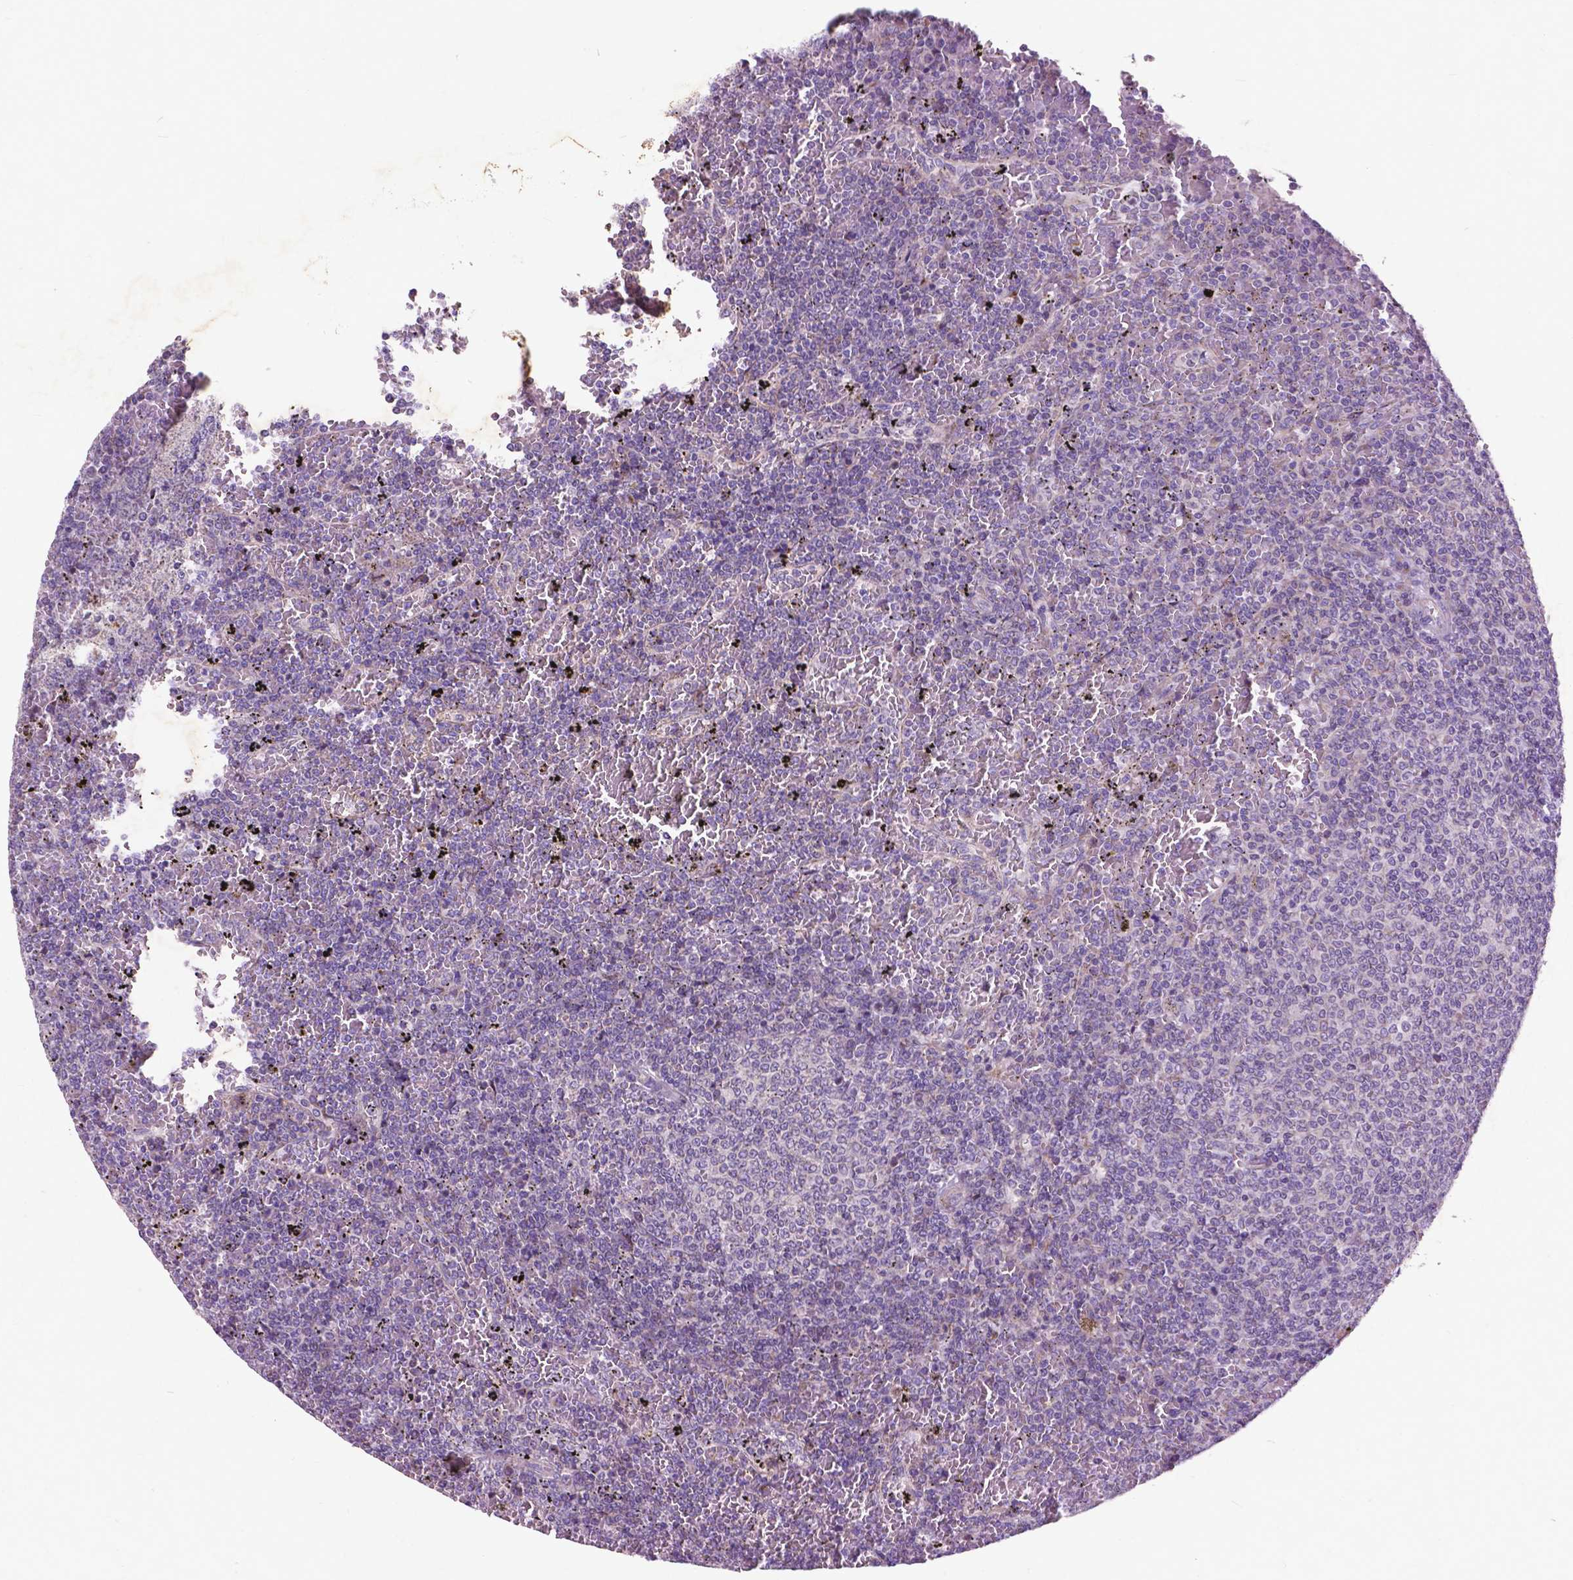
{"staining": {"intensity": "negative", "quantity": "none", "location": "none"}, "tissue": "lymphoma", "cell_type": "Tumor cells", "image_type": "cancer", "snomed": [{"axis": "morphology", "description": "Malignant lymphoma, non-Hodgkin's type, Low grade"}, {"axis": "topography", "description": "Spleen"}], "caption": "This is a histopathology image of IHC staining of lymphoma, which shows no staining in tumor cells. Nuclei are stained in blue.", "gene": "ATG4D", "patient": {"sex": "female", "age": 77}}